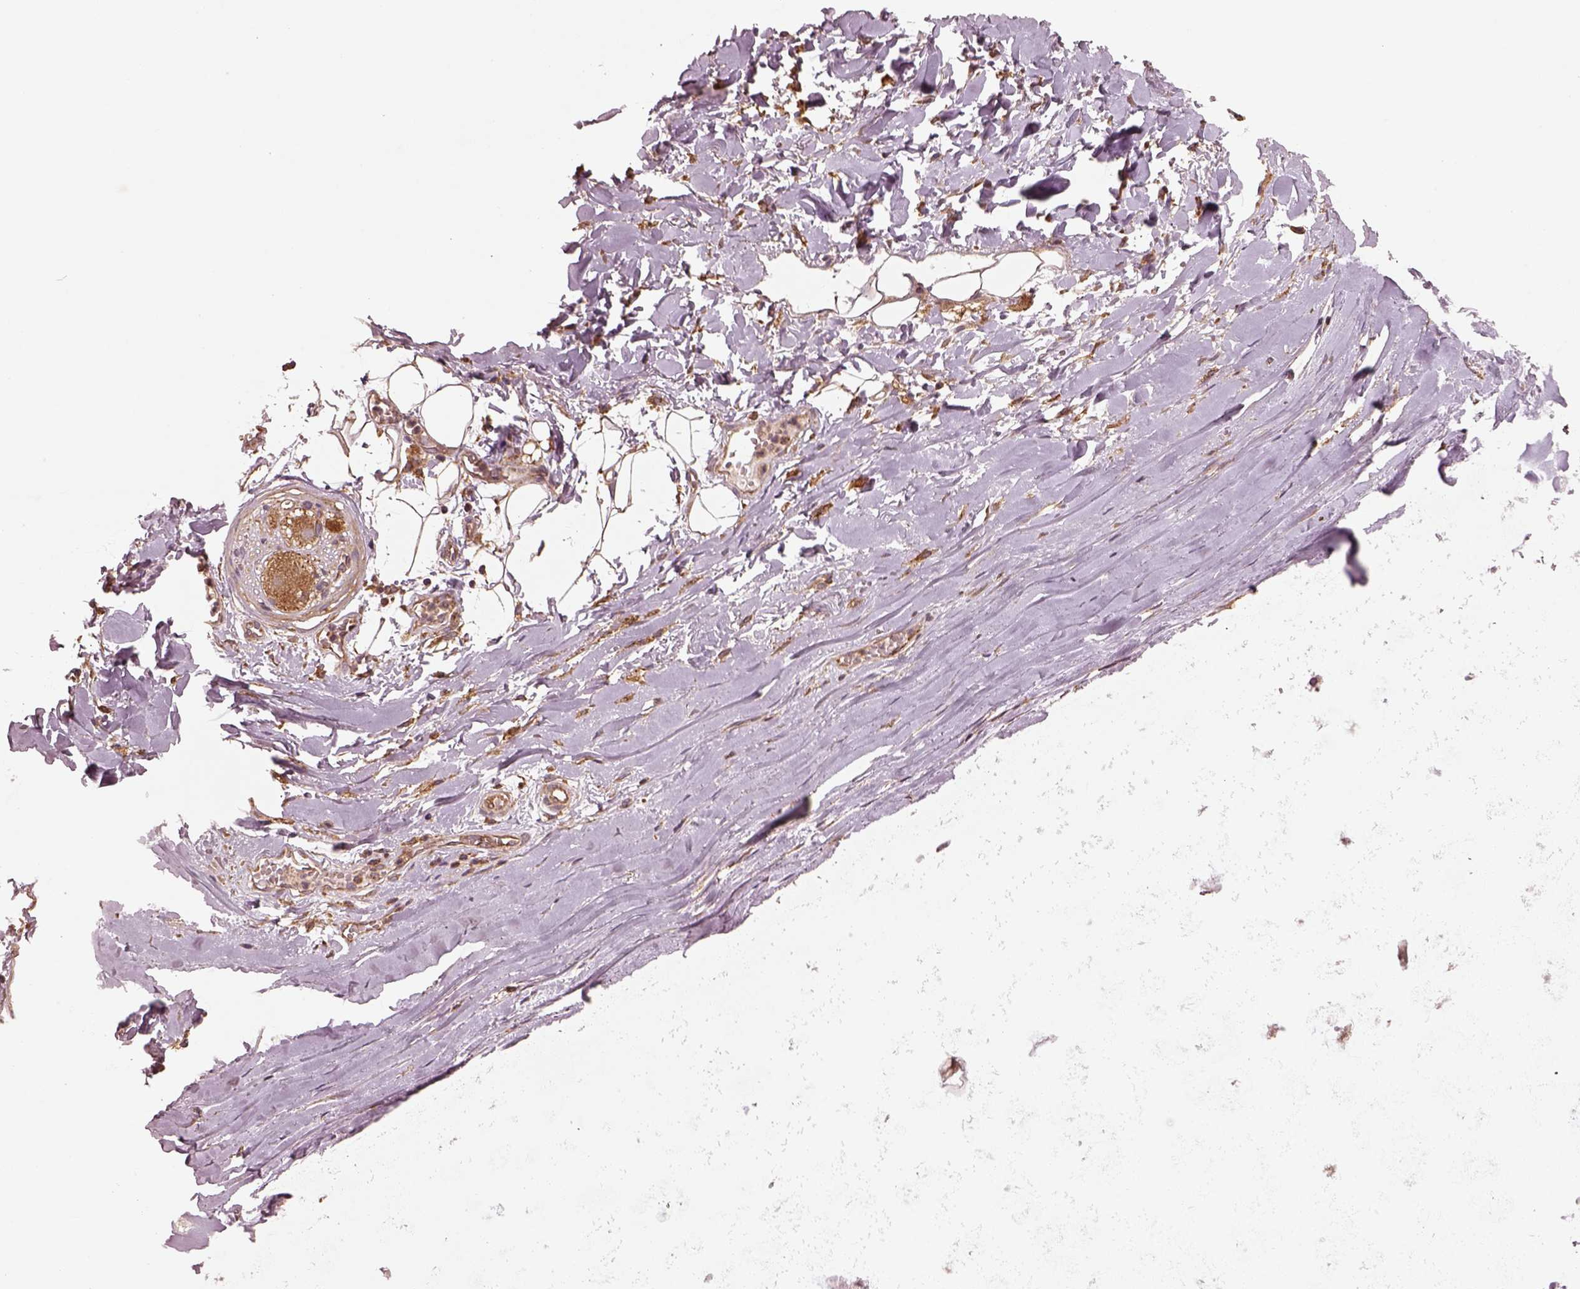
{"staining": {"intensity": "weak", "quantity": "25%-75%", "location": "cytoplasmic/membranous"}, "tissue": "adipose tissue", "cell_type": "Adipocytes", "image_type": "normal", "snomed": [{"axis": "morphology", "description": "Normal tissue, NOS"}, {"axis": "topography", "description": "Cartilage tissue"}, {"axis": "topography", "description": "Nasopharynx"}, {"axis": "topography", "description": "Thyroid gland"}], "caption": "A brown stain shows weak cytoplasmic/membranous expression of a protein in adipocytes of normal adipose tissue. (Stains: DAB in brown, nuclei in blue, Microscopy: brightfield microscopy at high magnification).", "gene": "WASHC2A", "patient": {"sex": "male", "age": 63}}